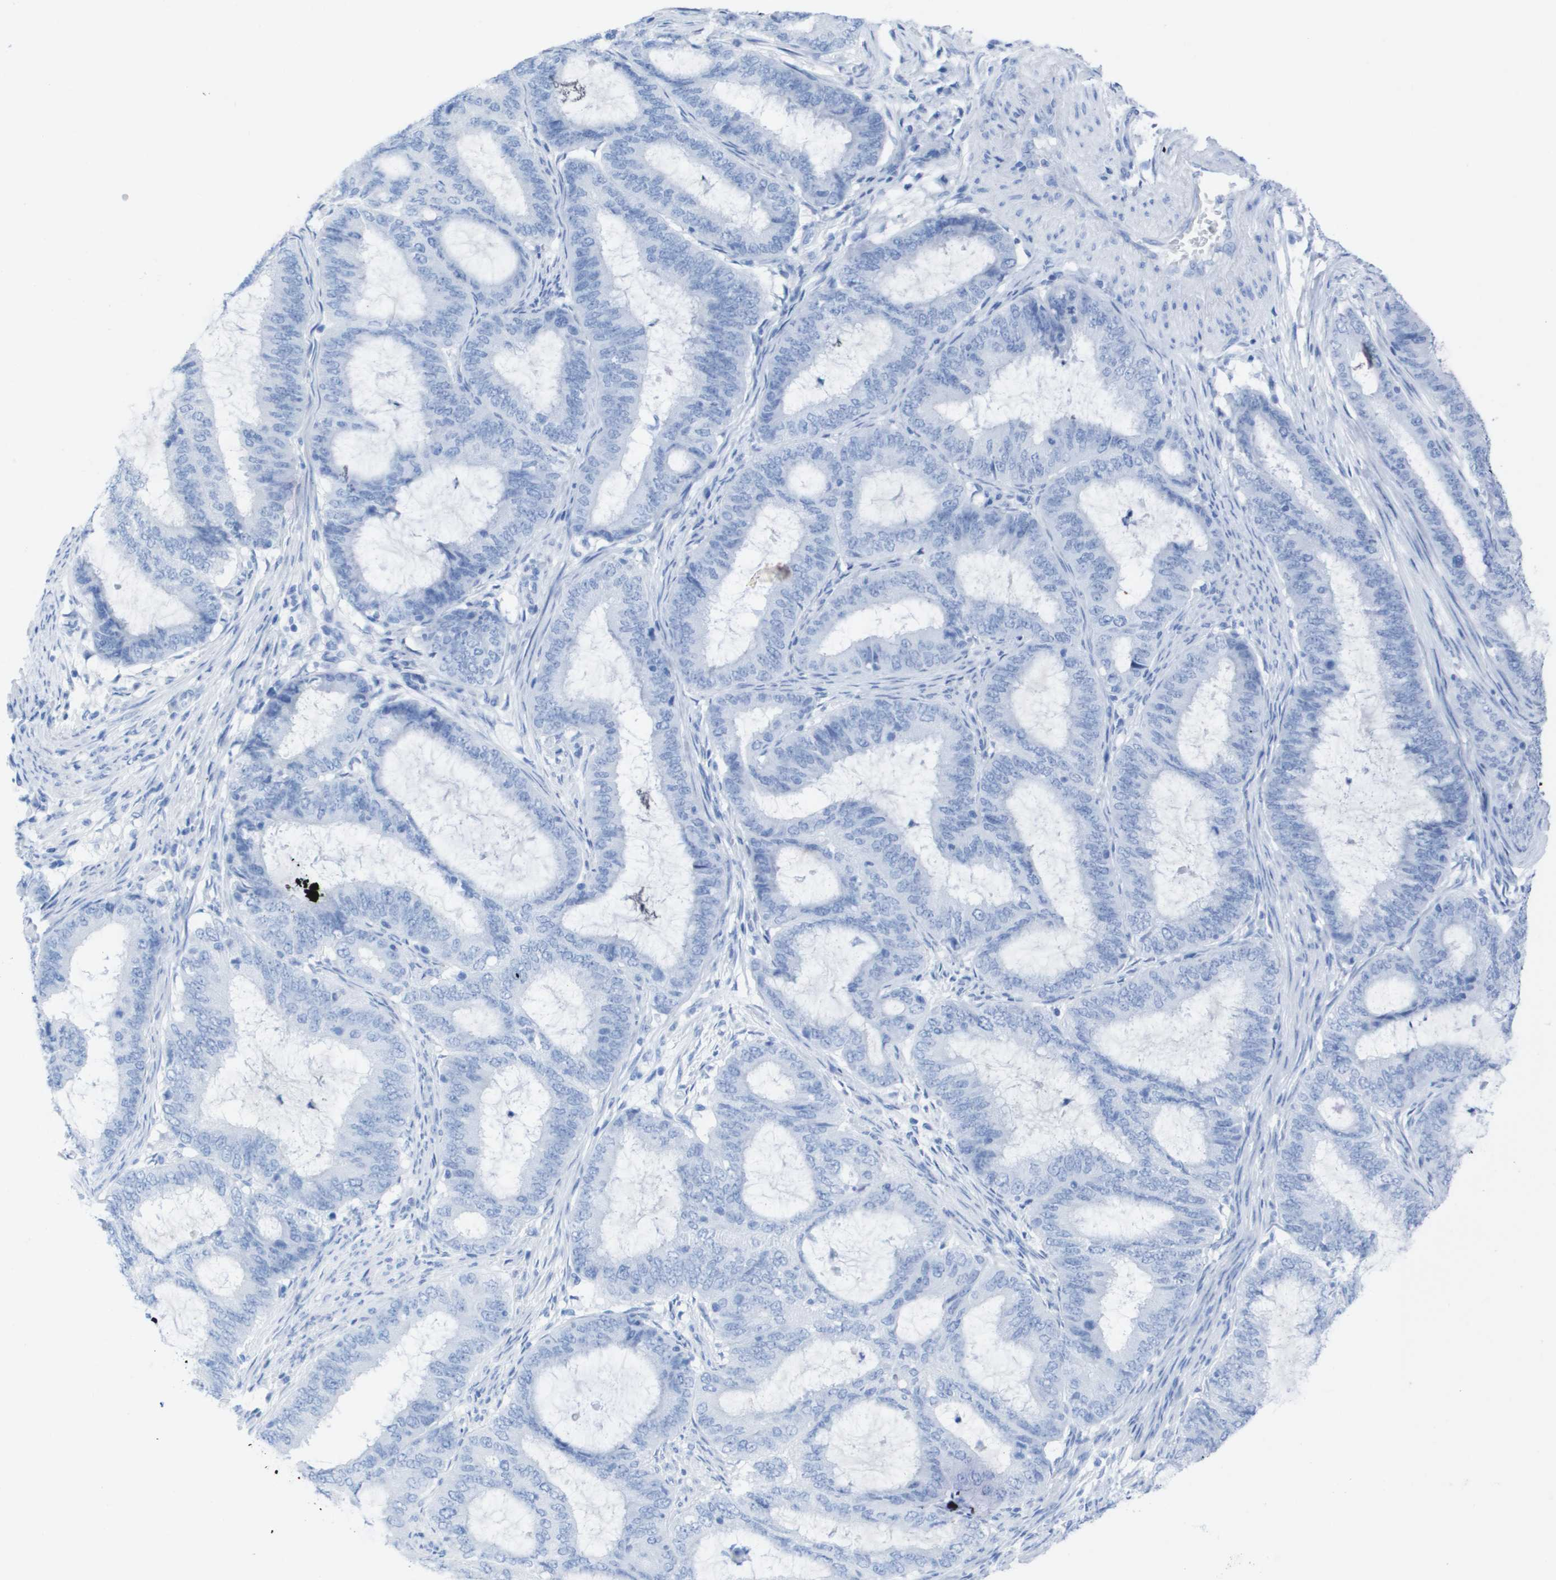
{"staining": {"intensity": "negative", "quantity": "none", "location": "none"}, "tissue": "endometrial cancer", "cell_type": "Tumor cells", "image_type": "cancer", "snomed": [{"axis": "morphology", "description": "Adenocarcinoma, NOS"}, {"axis": "topography", "description": "Endometrium"}], "caption": "A high-resolution image shows IHC staining of endometrial cancer, which shows no significant staining in tumor cells.", "gene": "KCNA3", "patient": {"sex": "female", "age": 70}}